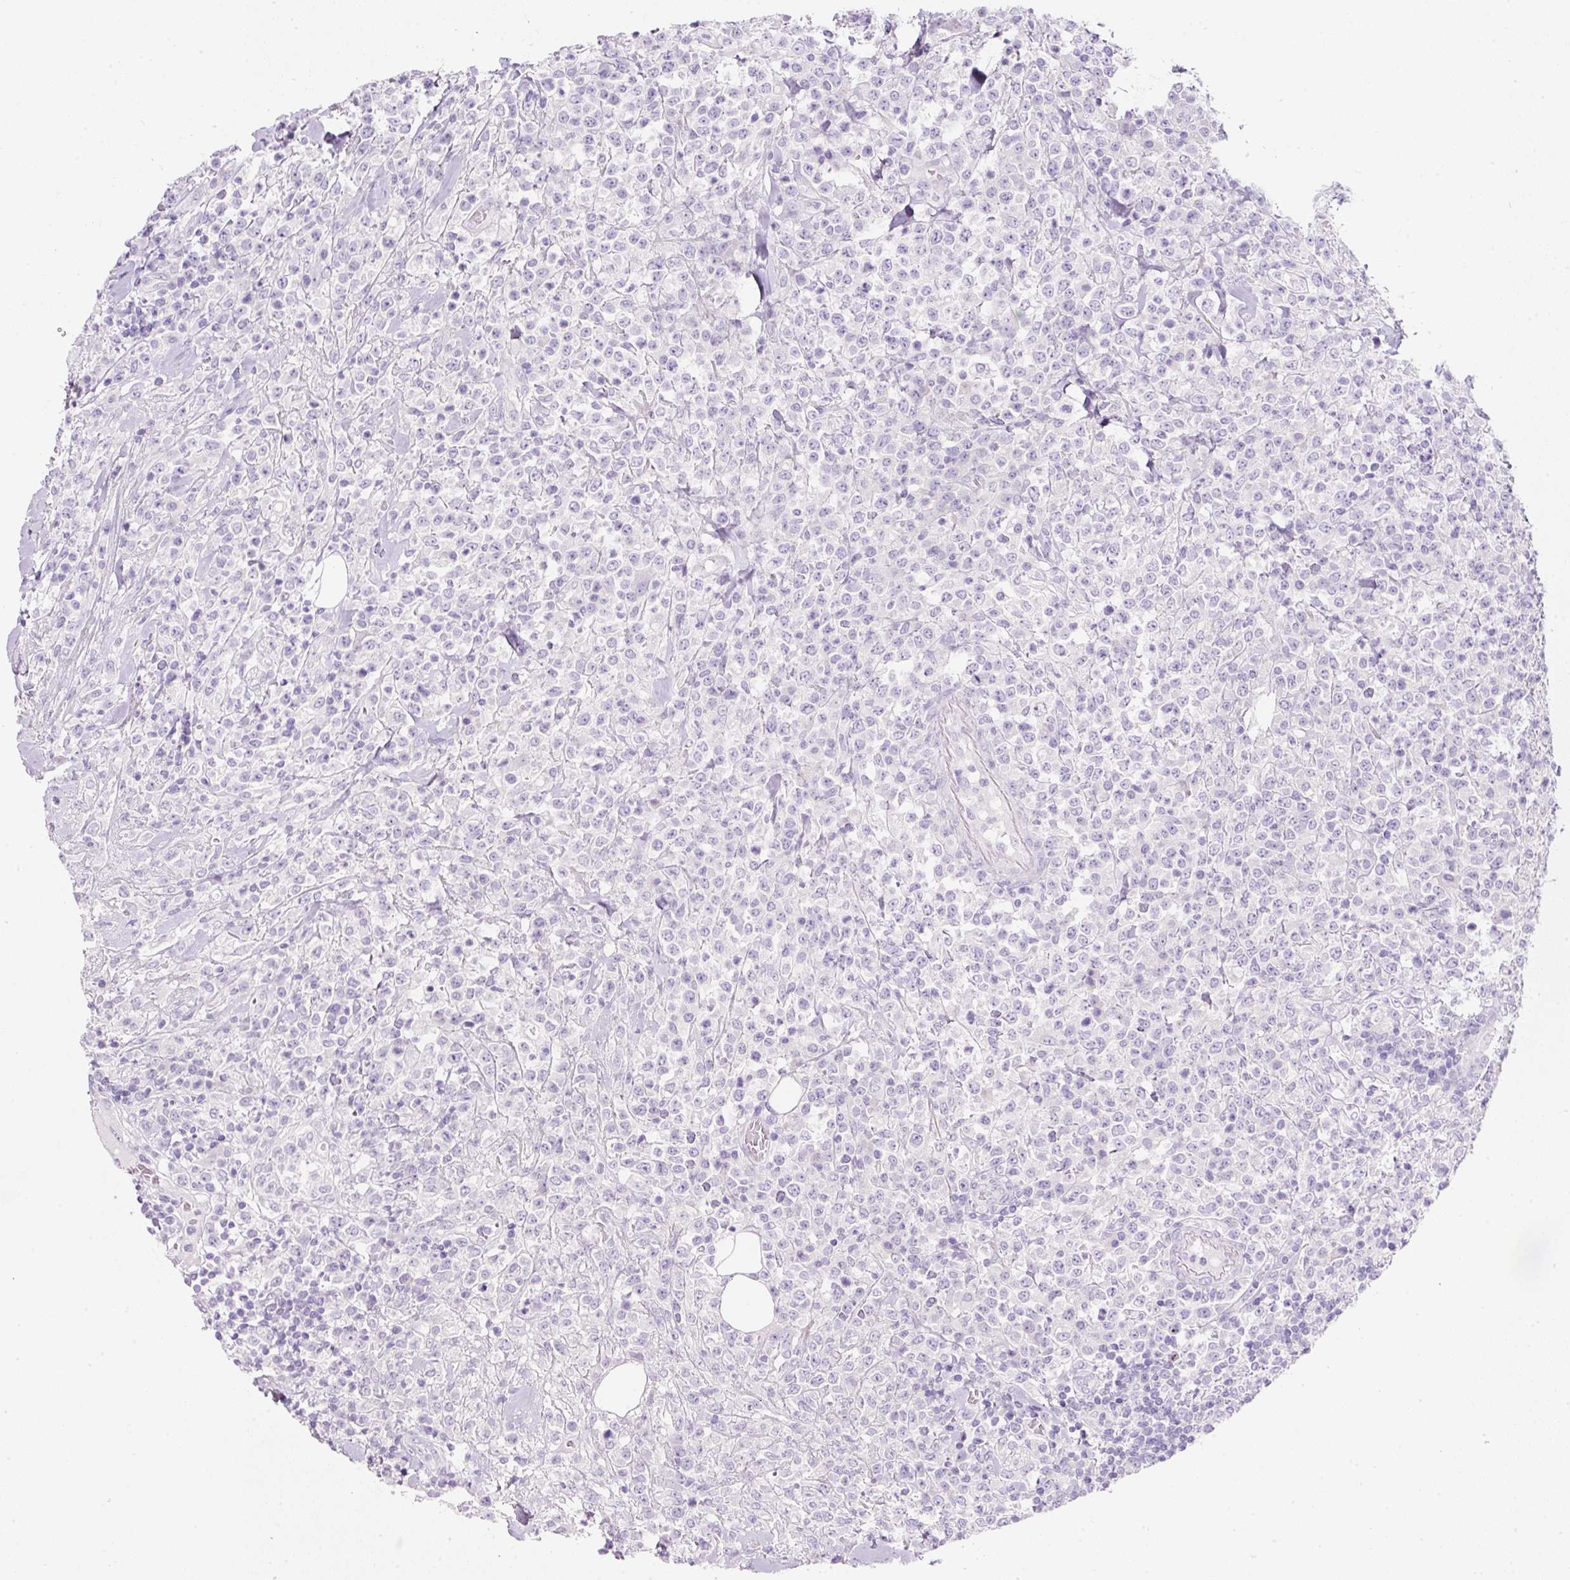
{"staining": {"intensity": "negative", "quantity": "none", "location": "none"}, "tissue": "lymphoma", "cell_type": "Tumor cells", "image_type": "cancer", "snomed": [{"axis": "morphology", "description": "Malignant lymphoma, non-Hodgkin's type, High grade"}, {"axis": "topography", "description": "Colon"}], "caption": "There is no significant positivity in tumor cells of high-grade malignant lymphoma, non-Hodgkin's type.", "gene": "SLC2A2", "patient": {"sex": "female", "age": 53}}